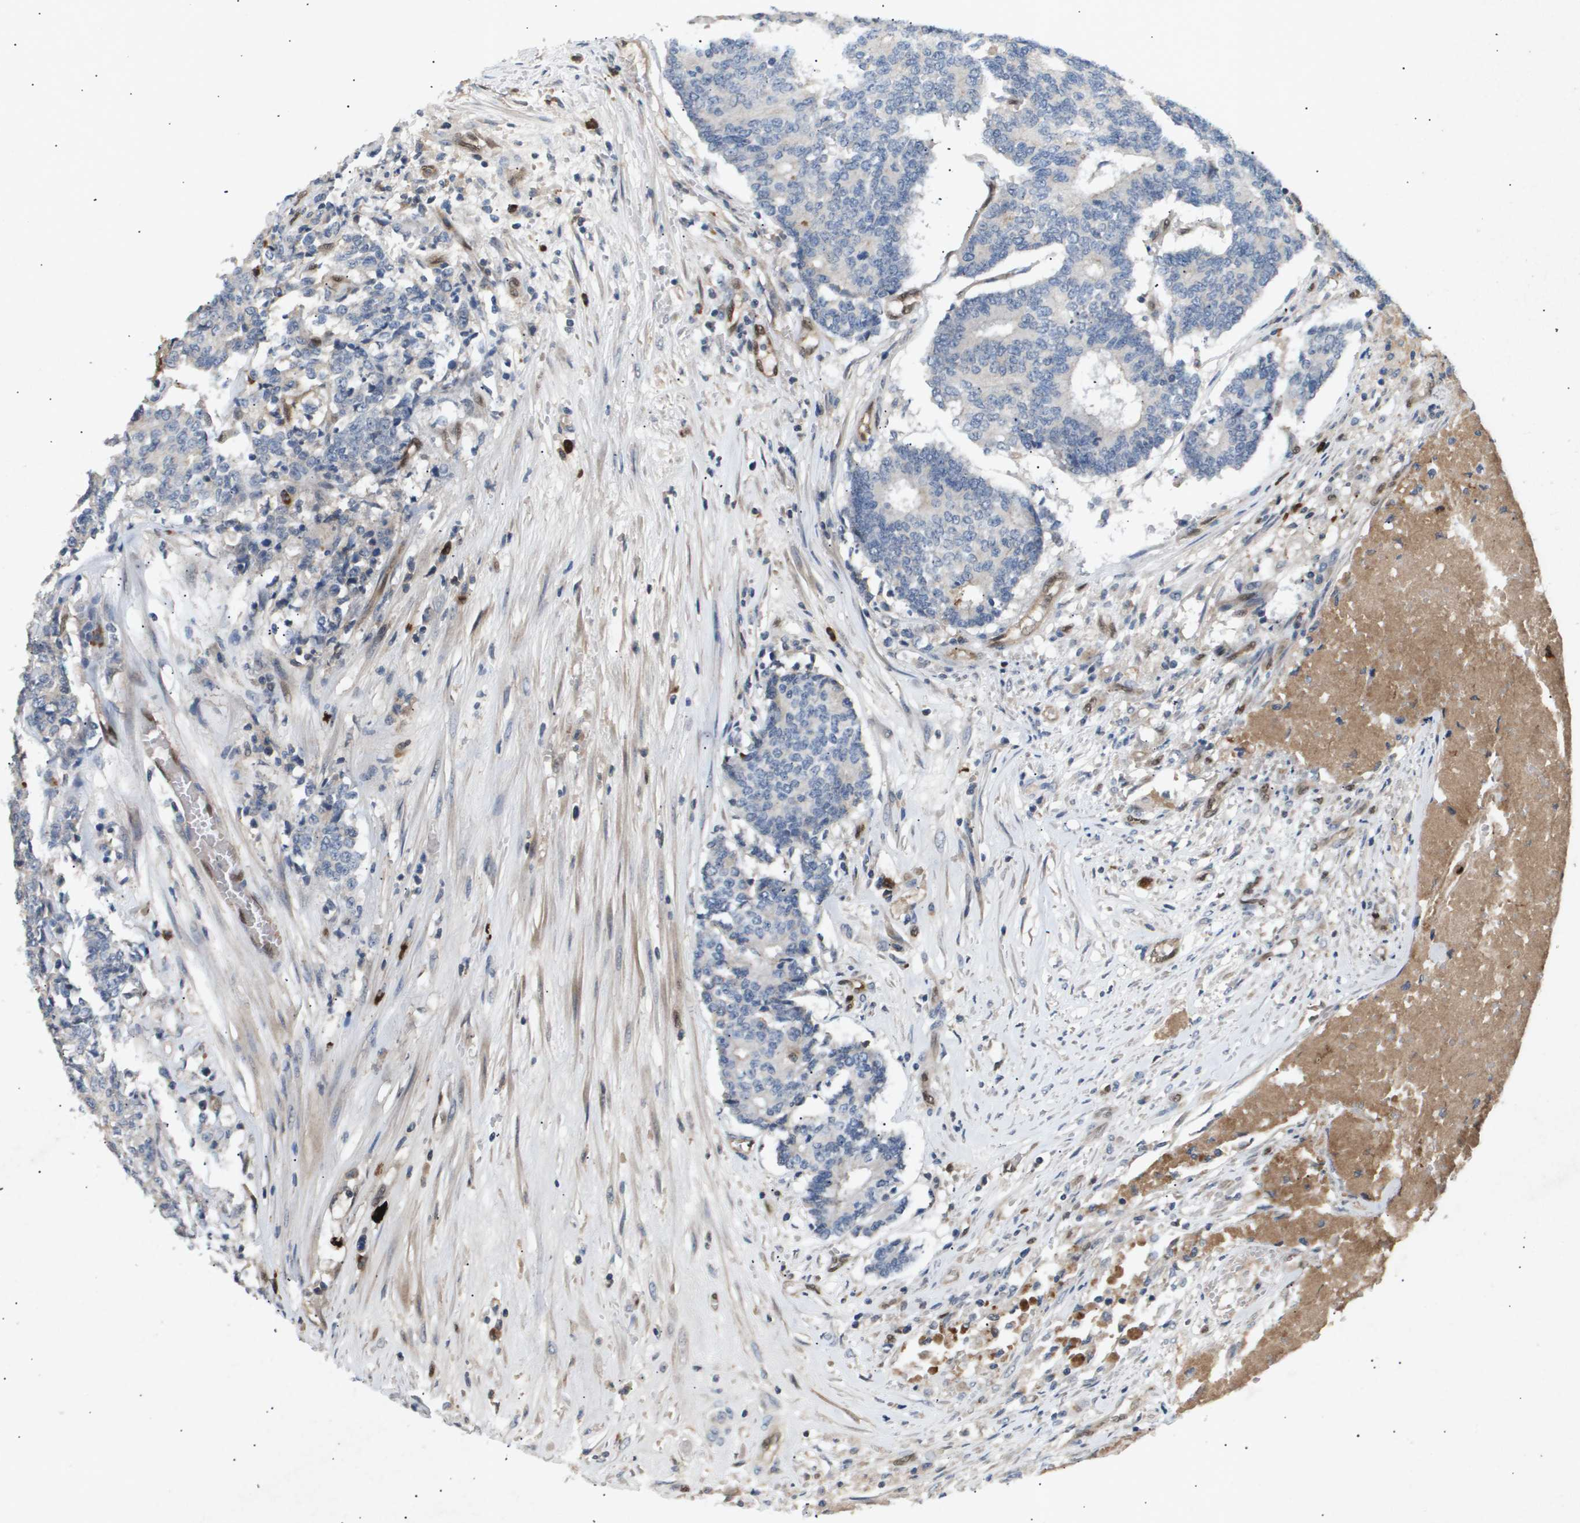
{"staining": {"intensity": "negative", "quantity": "none", "location": "none"}, "tissue": "prostate cancer", "cell_type": "Tumor cells", "image_type": "cancer", "snomed": [{"axis": "morphology", "description": "Normal tissue, NOS"}, {"axis": "morphology", "description": "Adenocarcinoma, High grade"}, {"axis": "topography", "description": "Prostate"}, {"axis": "topography", "description": "Seminal veicle"}], "caption": "This is an immunohistochemistry micrograph of prostate high-grade adenocarcinoma. There is no expression in tumor cells.", "gene": "ERG", "patient": {"sex": "male", "age": 55}}